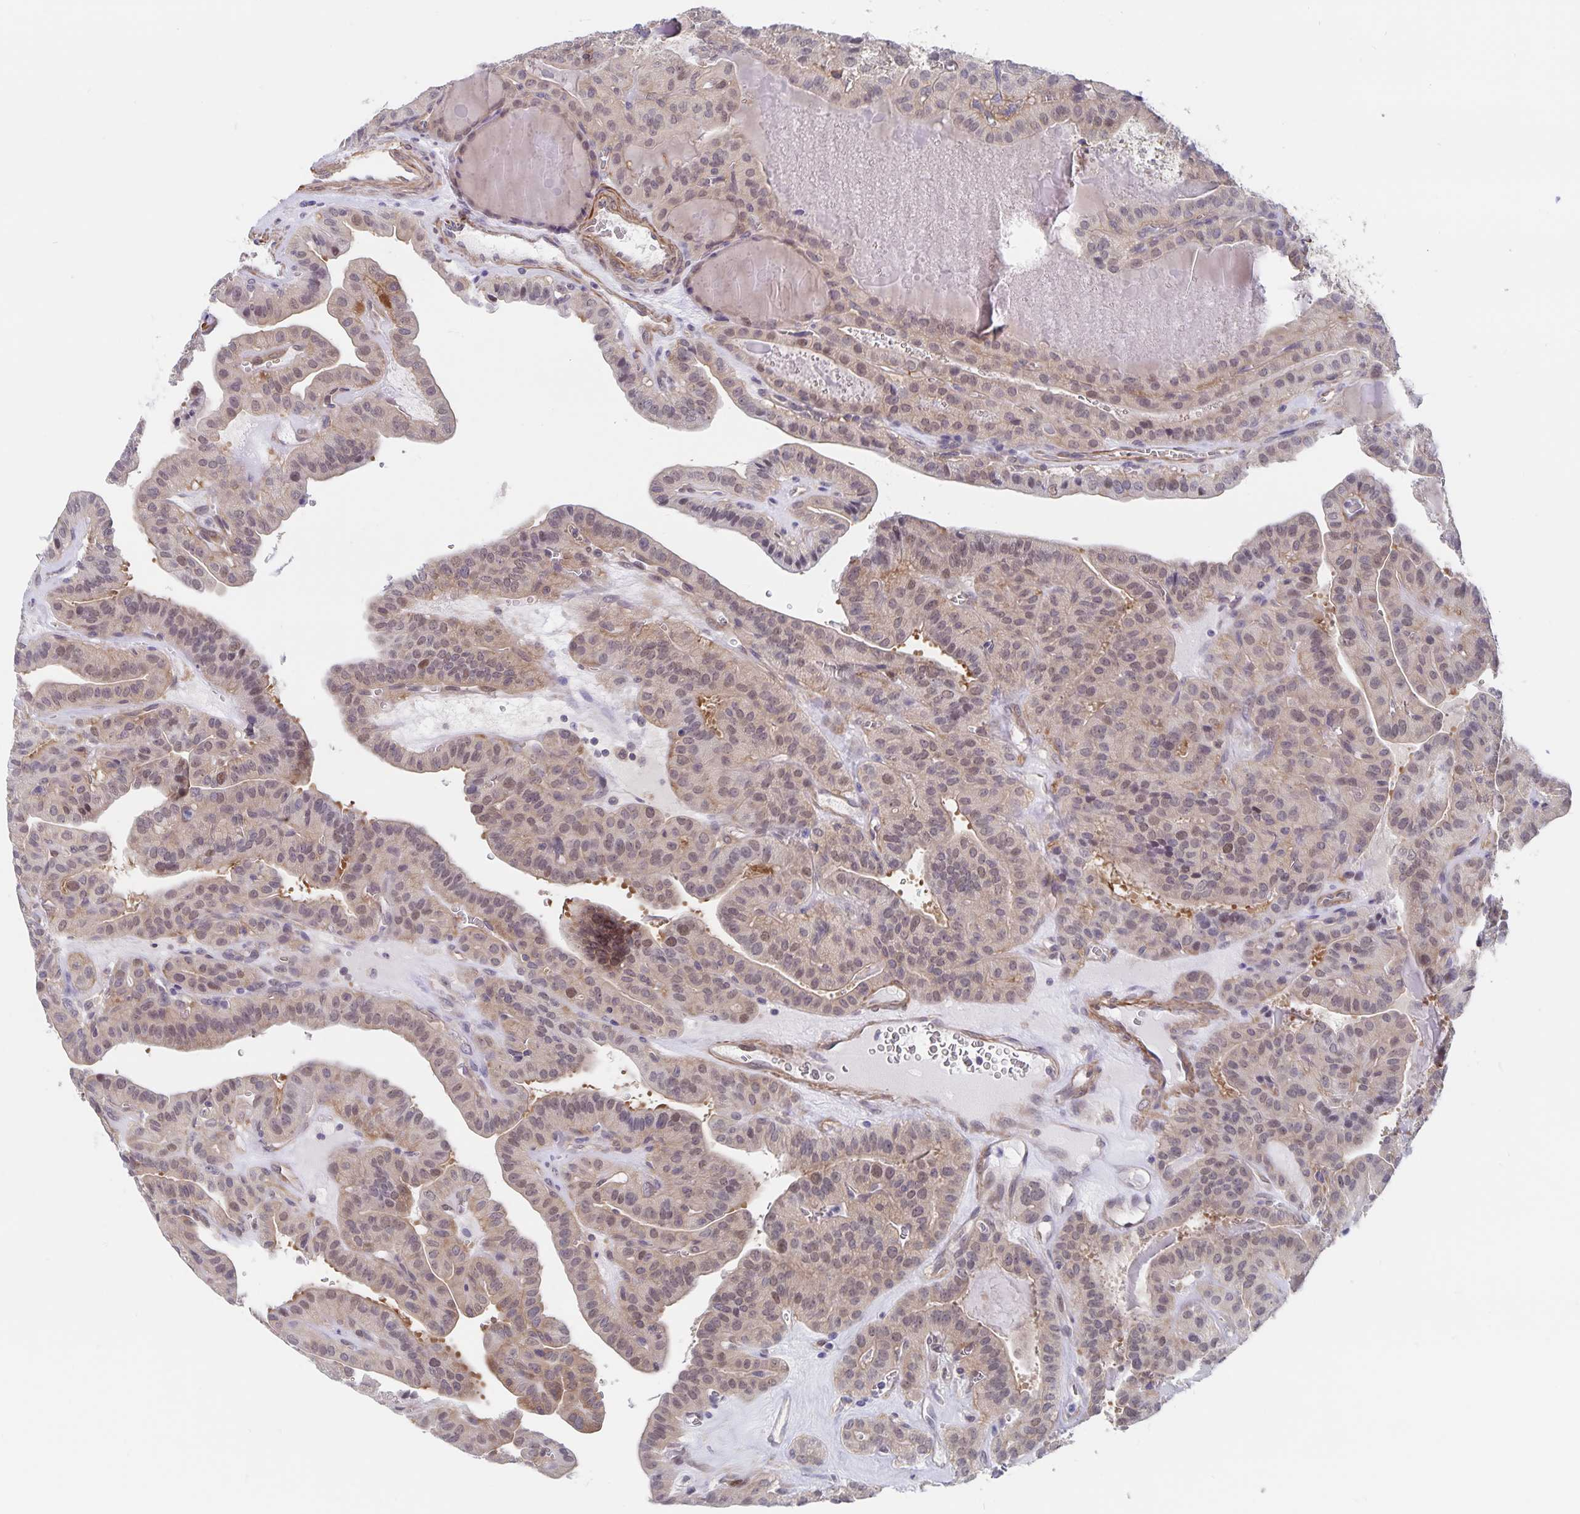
{"staining": {"intensity": "weak", "quantity": "25%-75%", "location": "nuclear"}, "tissue": "thyroid cancer", "cell_type": "Tumor cells", "image_type": "cancer", "snomed": [{"axis": "morphology", "description": "Papillary adenocarcinoma, NOS"}, {"axis": "topography", "description": "Thyroid gland"}], "caption": "Thyroid cancer stained for a protein shows weak nuclear positivity in tumor cells.", "gene": "BAG6", "patient": {"sex": "male", "age": 52}}